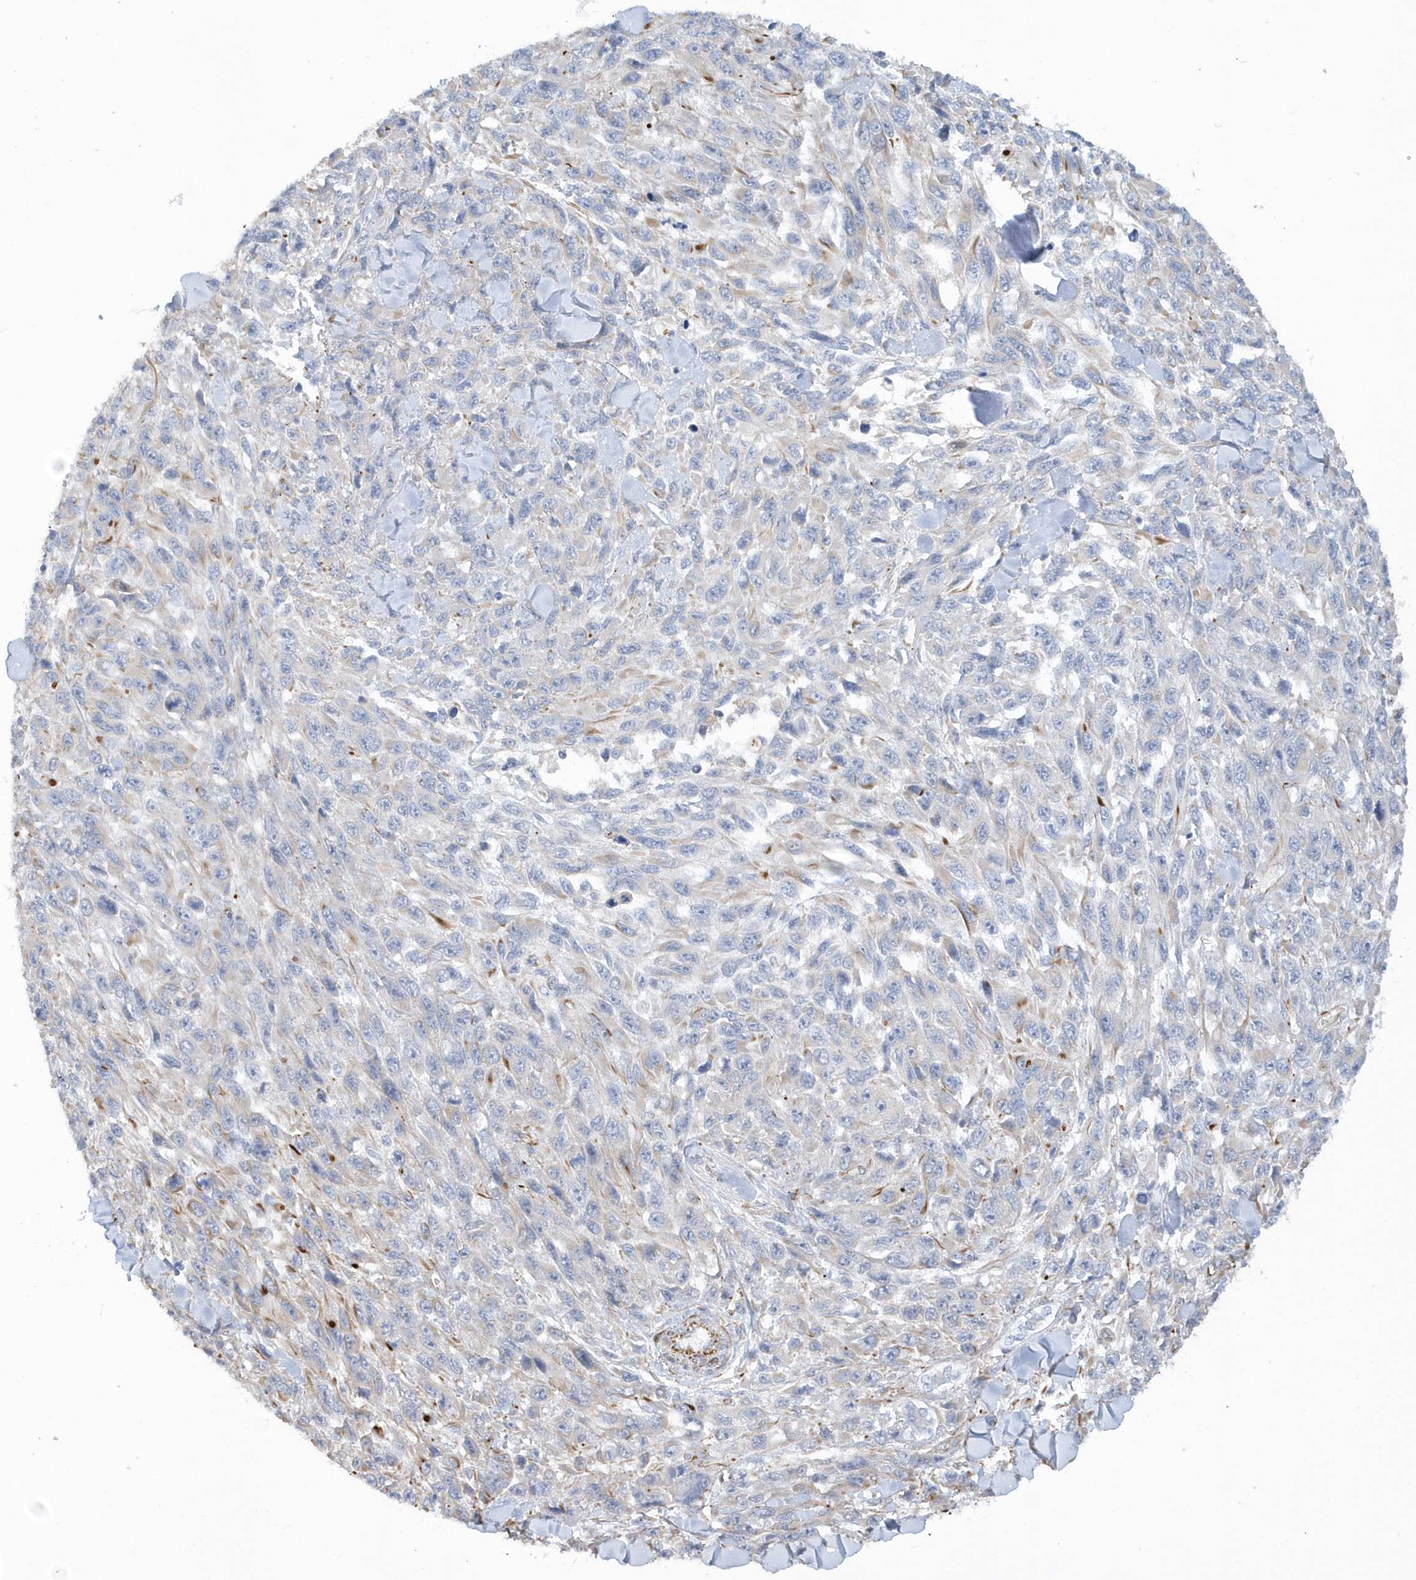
{"staining": {"intensity": "negative", "quantity": "none", "location": "none"}, "tissue": "melanoma", "cell_type": "Tumor cells", "image_type": "cancer", "snomed": [{"axis": "morphology", "description": "Malignant melanoma, NOS"}, {"axis": "topography", "description": "Skin"}], "caption": "Histopathology image shows no protein expression in tumor cells of malignant melanoma tissue.", "gene": "RAB17", "patient": {"sex": "female", "age": 96}}